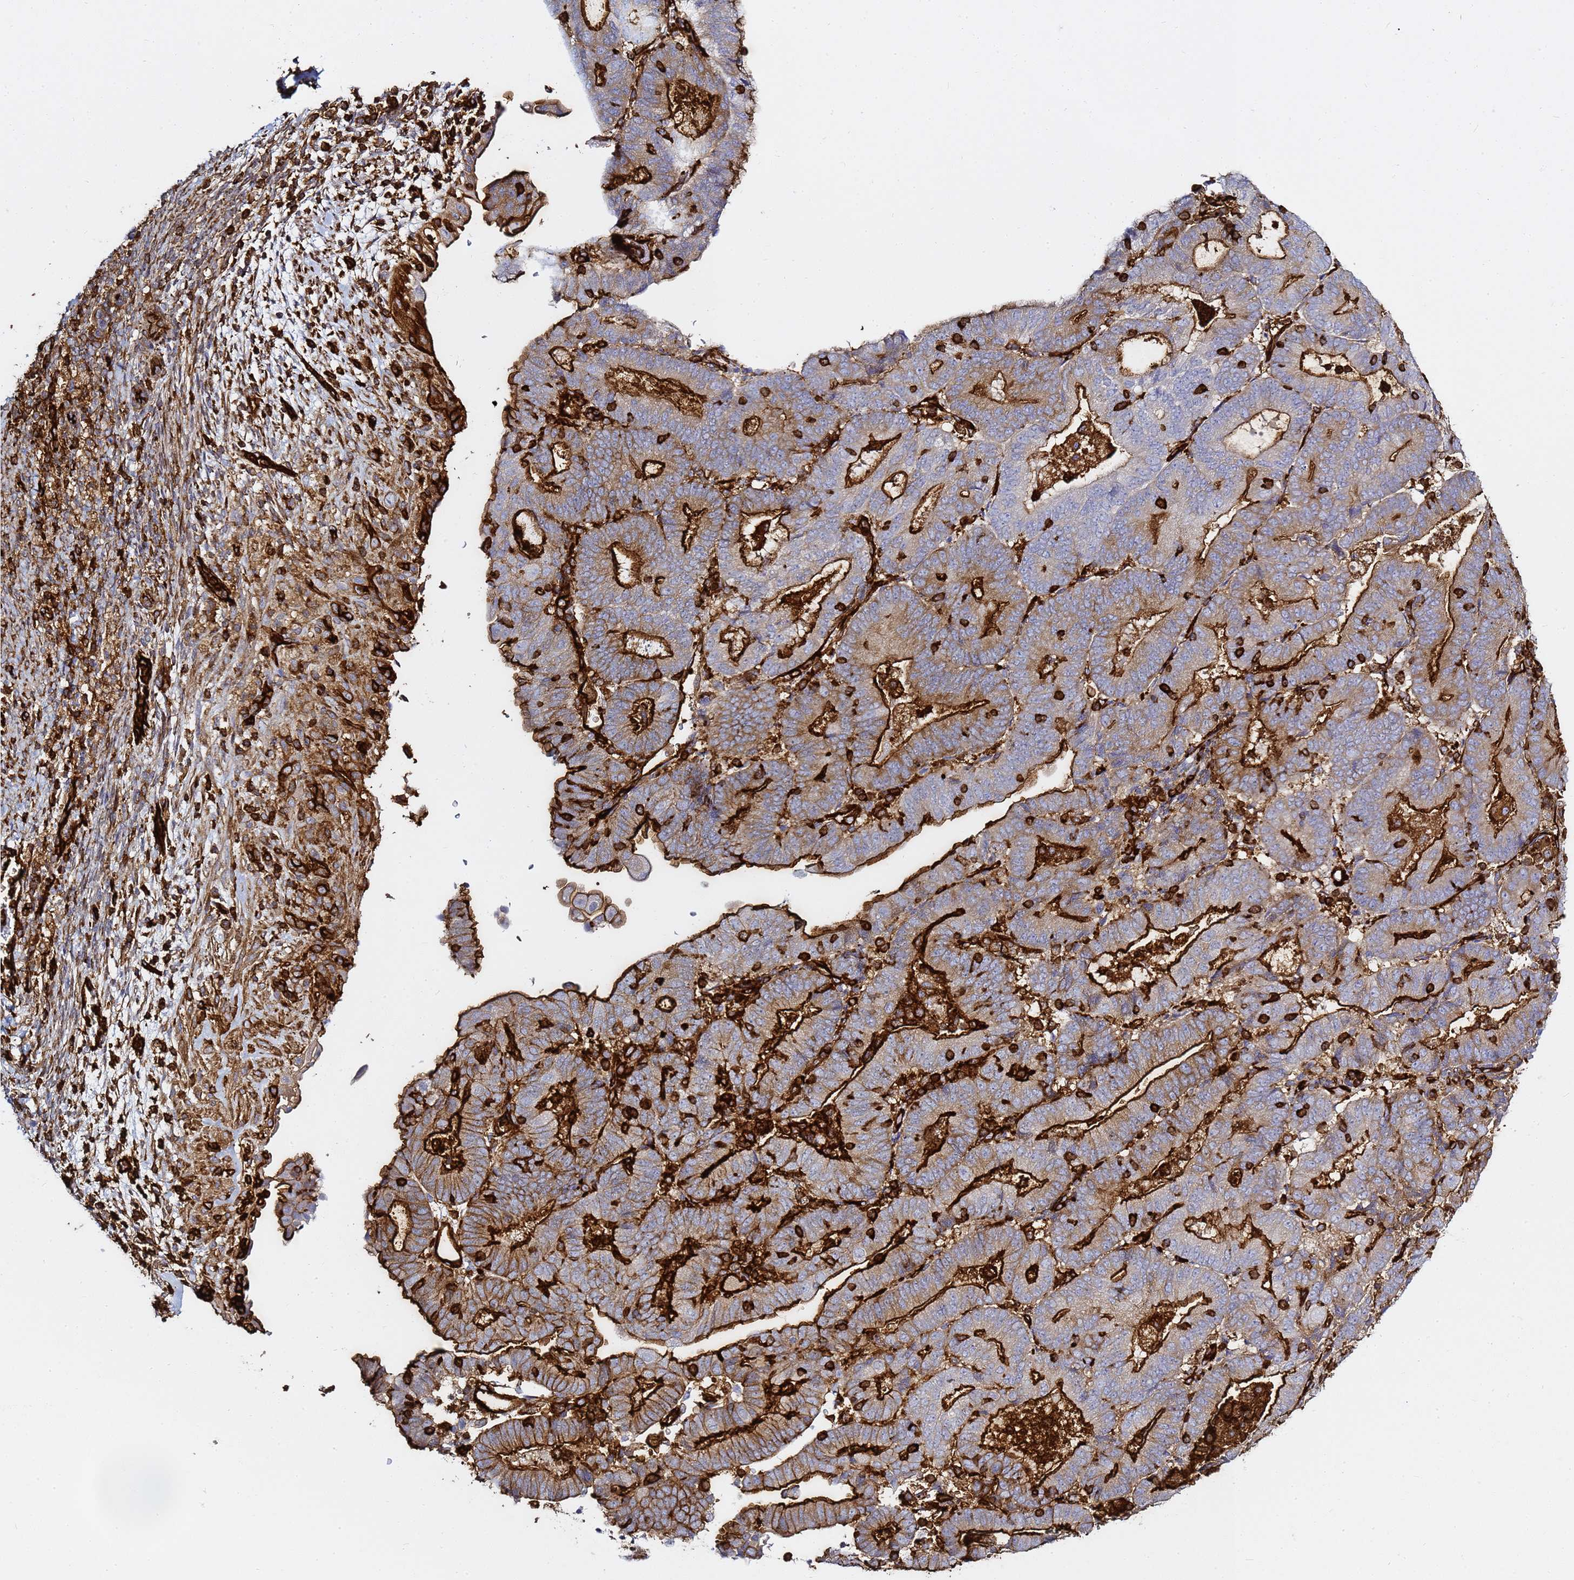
{"staining": {"intensity": "strong", "quantity": "25%-75%", "location": "cytoplasmic/membranous"}, "tissue": "endometrial cancer", "cell_type": "Tumor cells", "image_type": "cancer", "snomed": [{"axis": "morphology", "description": "Adenocarcinoma, NOS"}, {"axis": "topography", "description": "Endometrium"}], "caption": "About 25%-75% of tumor cells in endometrial adenocarcinoma show strong cytoplasmic/membranous protein positivity as visualized by brown immunohistochemical staining.", "gene": "ZBTB8OS", "patient": {"sex": "female", "age": 70}}